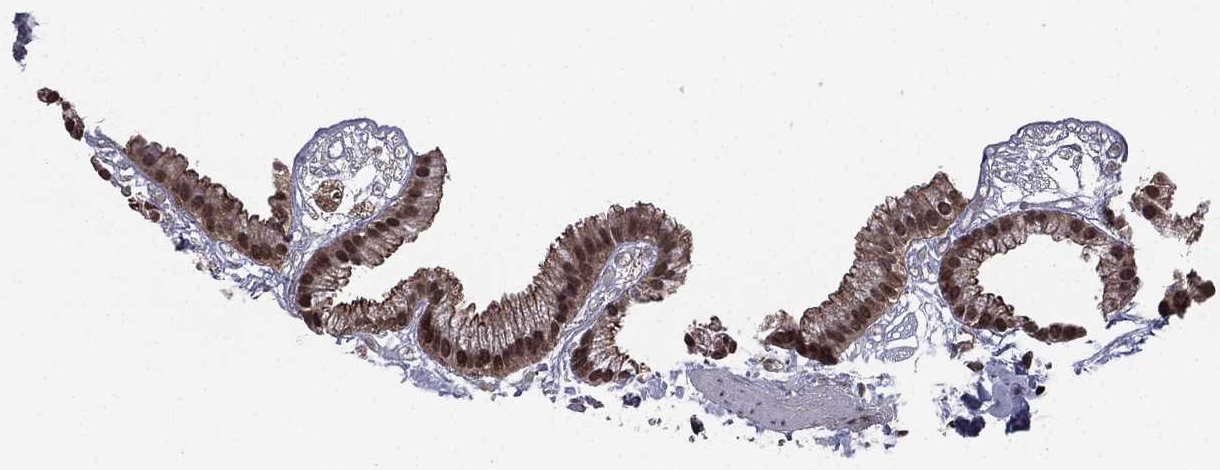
{"staining": {"intensity": "moderate", "quantity": "25%-75%", "location": "nuclear"}, "tissue": "gallbladder", "cell_type": "Glandular cells", "image_type": "normal", "snomed": [{"axis": "morphology", "description": "Normal tissue, NOS"}, {"axis": "topography", "description": "Gallbladder"}], "caption": "High-magnification brightfield microscopy of benign gallbladder stained with DAB (3,3'-diaminobenzidine) (brown) and counterstained with hematoxylin (blue). glandular cells exhibit moderate nuclear staining is seen in about25%-75% of cells. (IHC, brightfield microscopy, high magnification).", "gene": "RARB", "patient": {"sex": "female", "age": 45}}